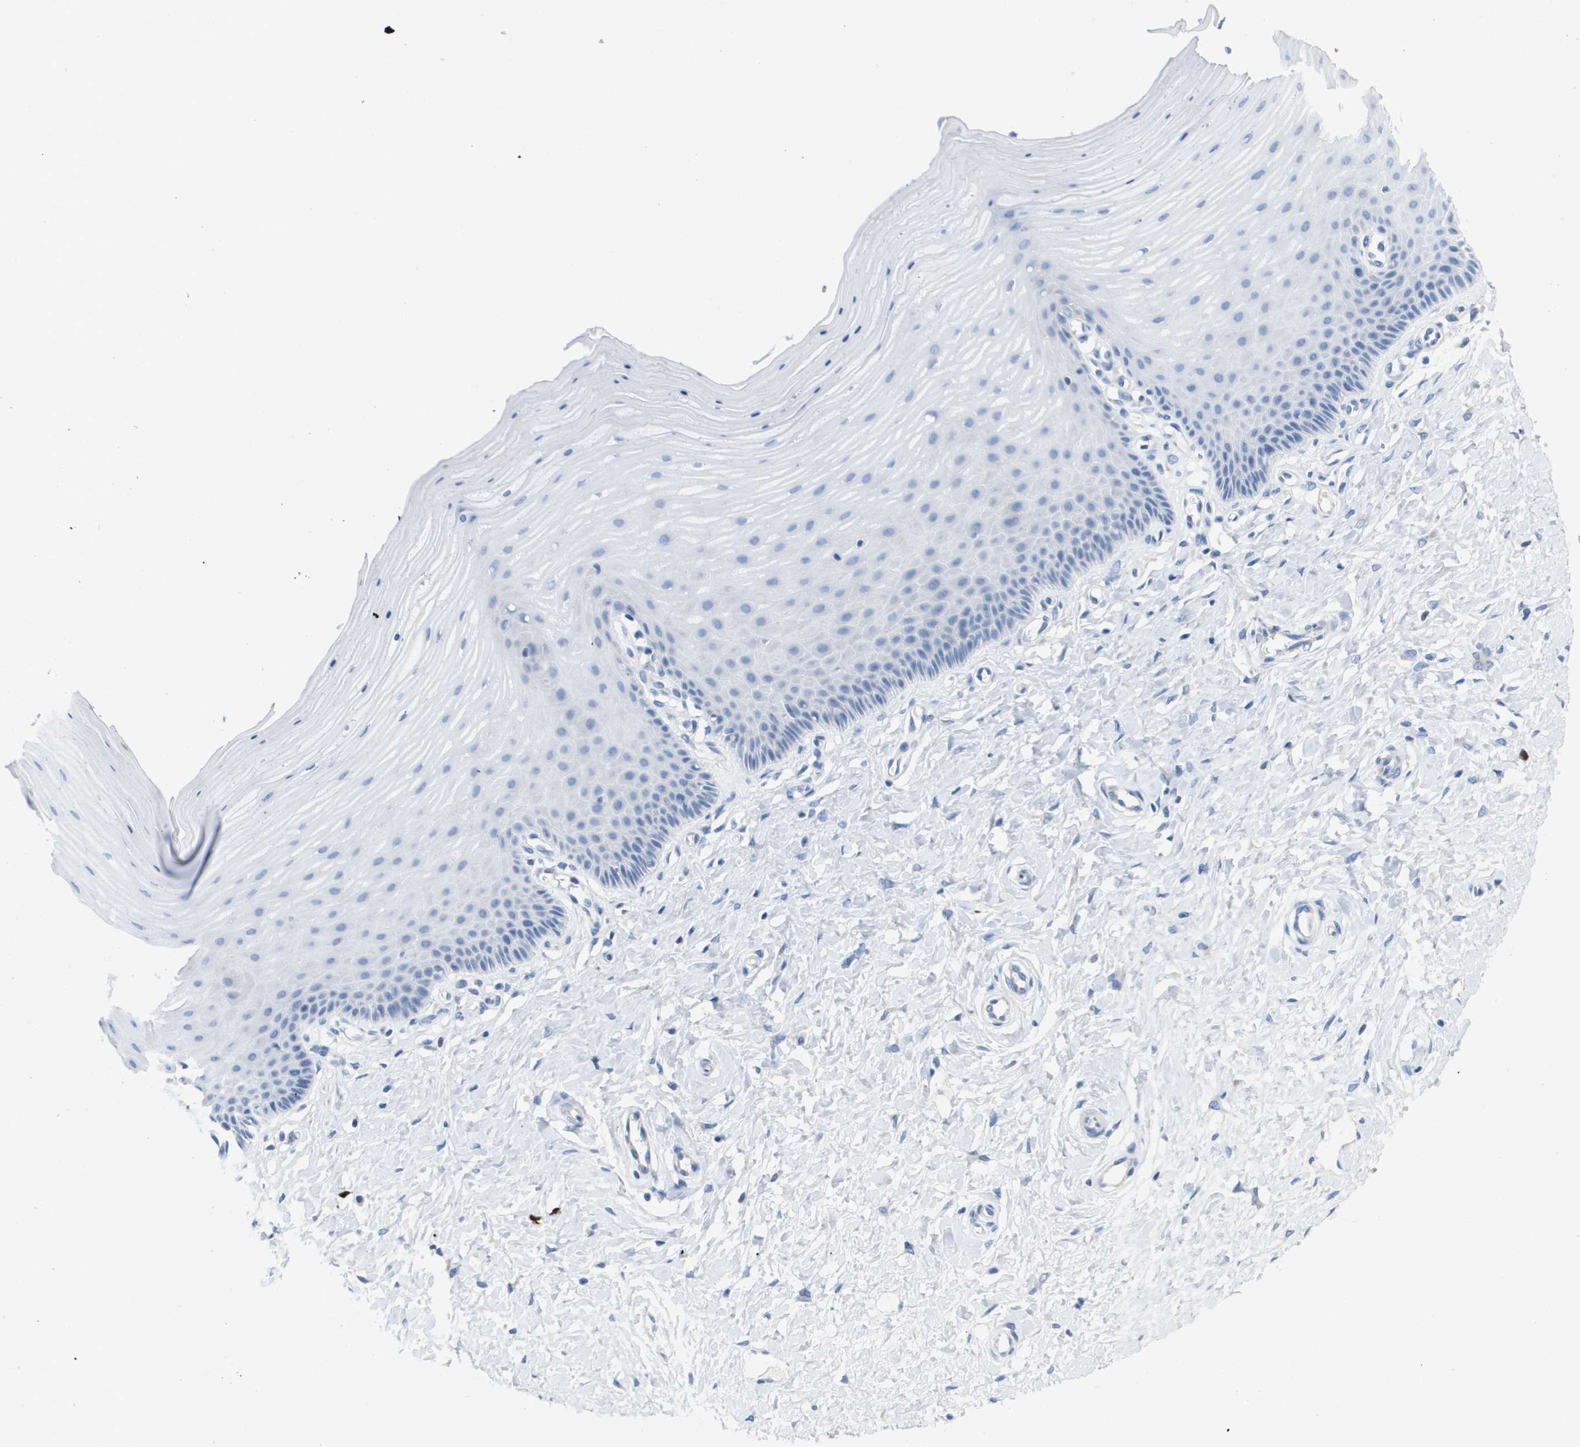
{"staining": {"intensity": "negative", "quantity": "none", "location": "none"}, "tissue": "cervix", "cell_type": "Squamous epithelial cells", "image_type": "normal", "snomed": [{"axis": "morphology", "description": "Normal tissue, NOS"}, {"axis": "topography", "description": "Cervix"}], "caption": "Immunohistochemistry micrograph of benign cervix: human cervix stained with DAB reveals no significant protein positivity in squamous epithelial cells.", "gene": "CD3G", "patient": {"sex": "female", "age": 55}}